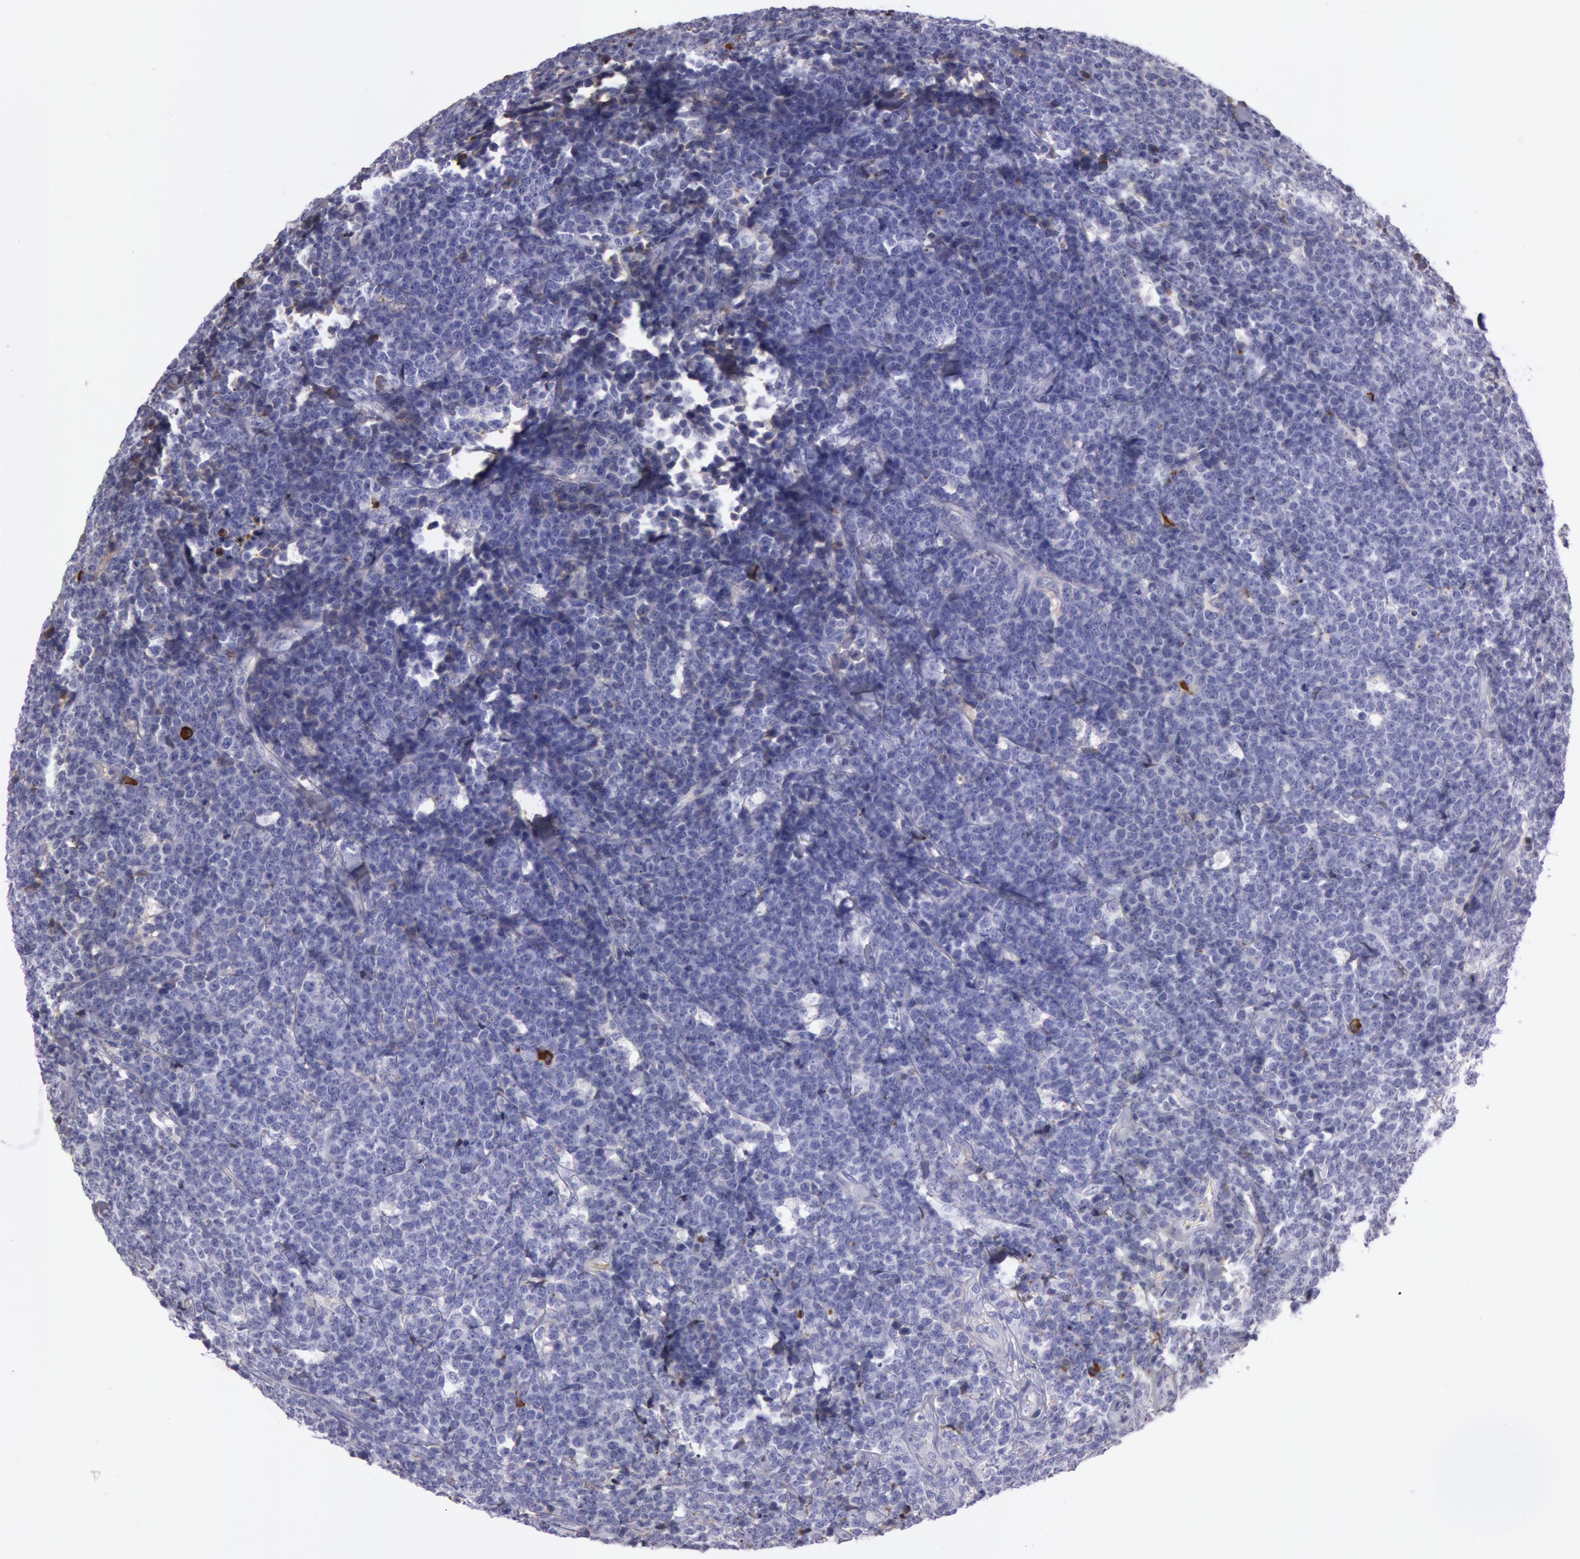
{"staining": {"intensity": "negative", "quantity": "none", "location": "none"}, "tissue": "lymphoma", "cell_type": "Tumor cells", "image_type": "cancer", "snomed": [{"axis": "morphology", "description": "Malignant lymphoma, non-Hodgkin's type, High grade"}, {"axis": "topography", "description": "Small intestine"}, {"axis": "topography", "description": "Colon"}], "caption": "Micrograph shows no significant protein positivity in tumor cells of lymphoma. (DAB (3,3'-diaminobenzidine) IHC with hematoxylin counter stain).", "gene": "IGHG1", "patient": {"sex": "male", "age": 8}}